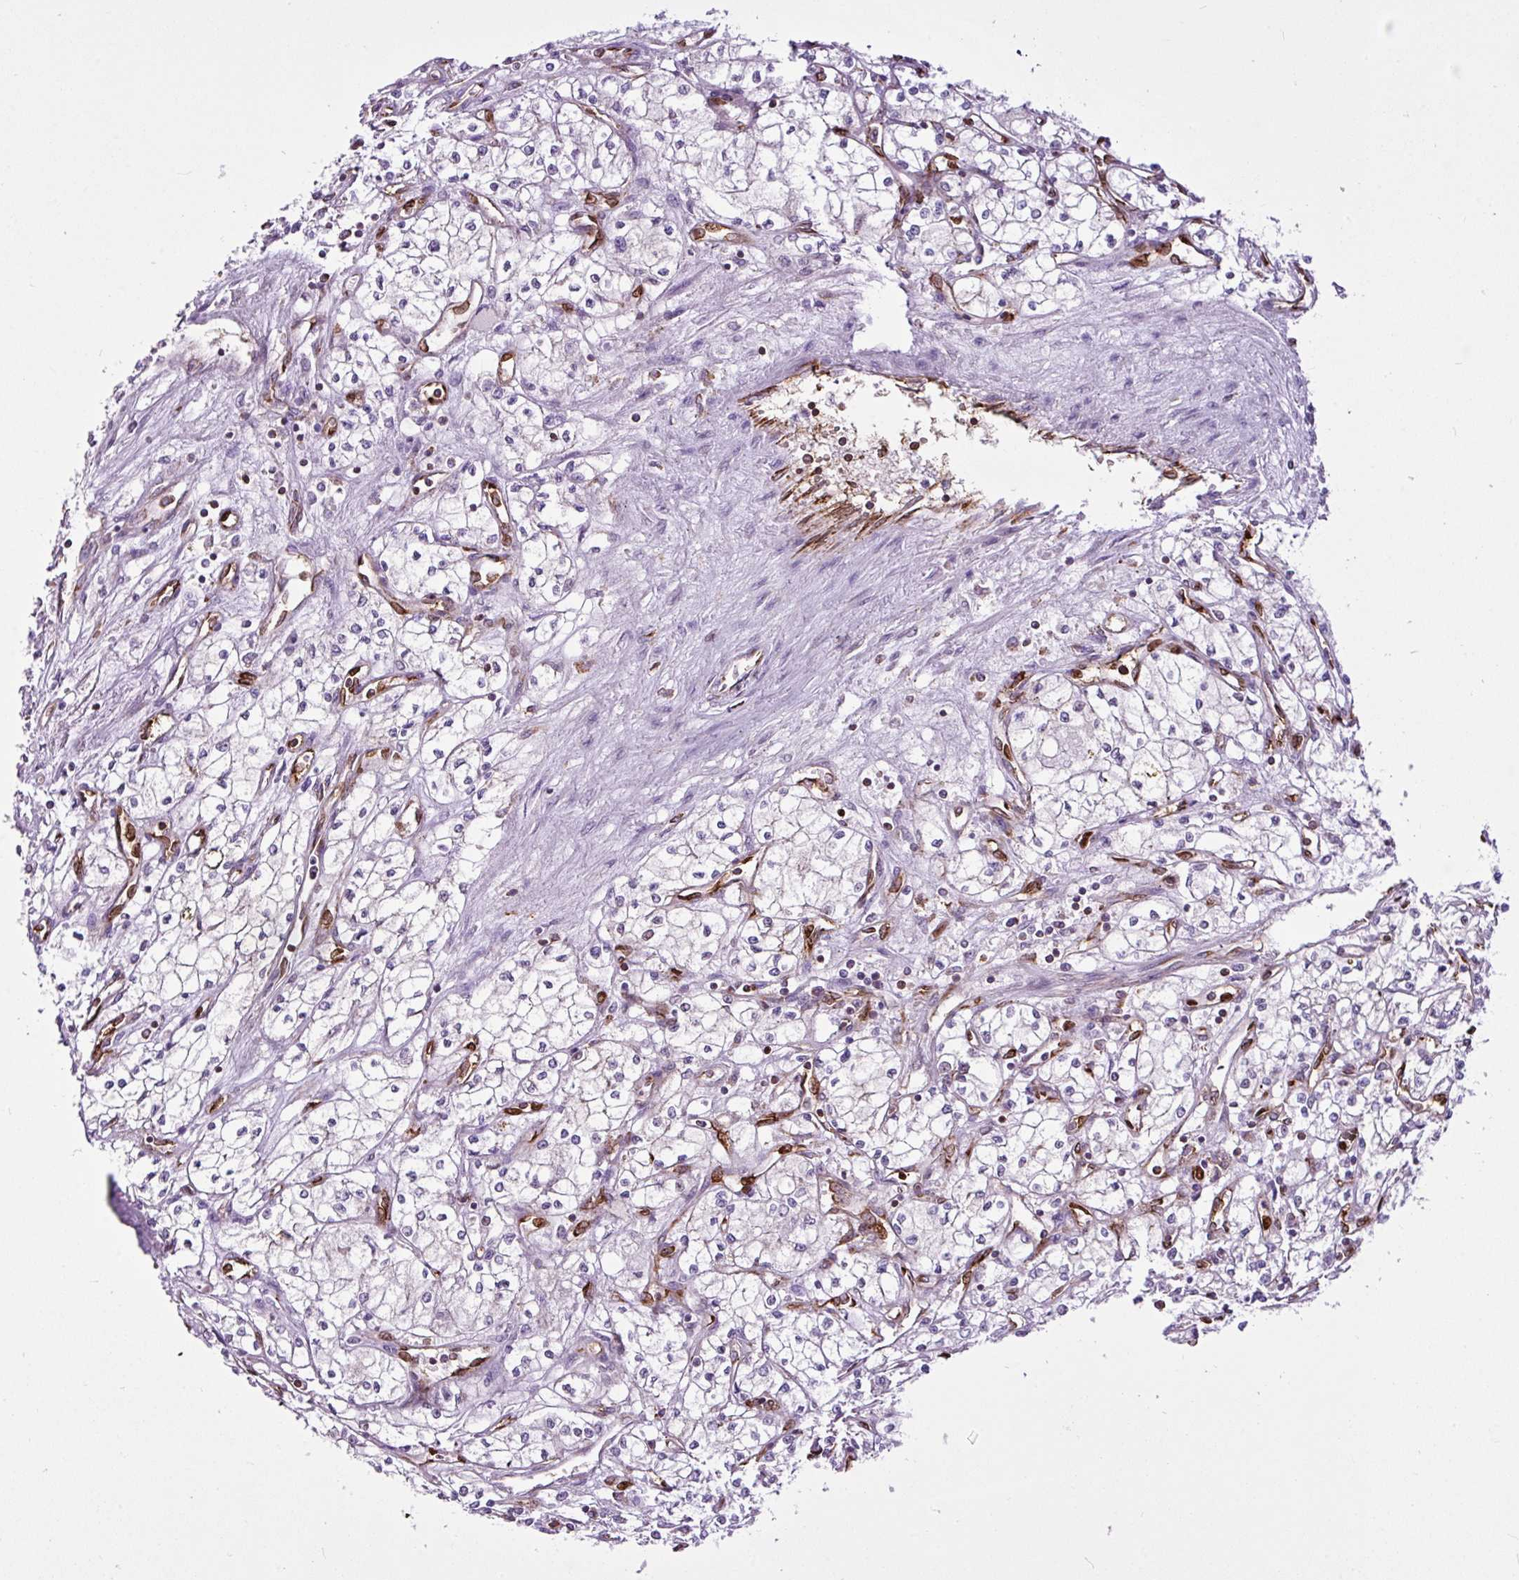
{"staining": {"intensity": "negative", "quantity": "none", "location": "none"}, "tissue": "renal cancer", "cell_type": "Tumor cells", "image_type": "cancer", "snomed": [{"axis": "morphology", "description": "Adenocarcinoma, NOS"}, {"axis": "topography", "description": "Kidney"}], "caption": "A high-resolution micrograph shows immunohistochemistry (IHC) staining of renal cancer (adenocarcinoma), which exhibits no significant positivity in tumor cells.", "gene": "EME2", "patient": {"sex": "male", "age": 59}}